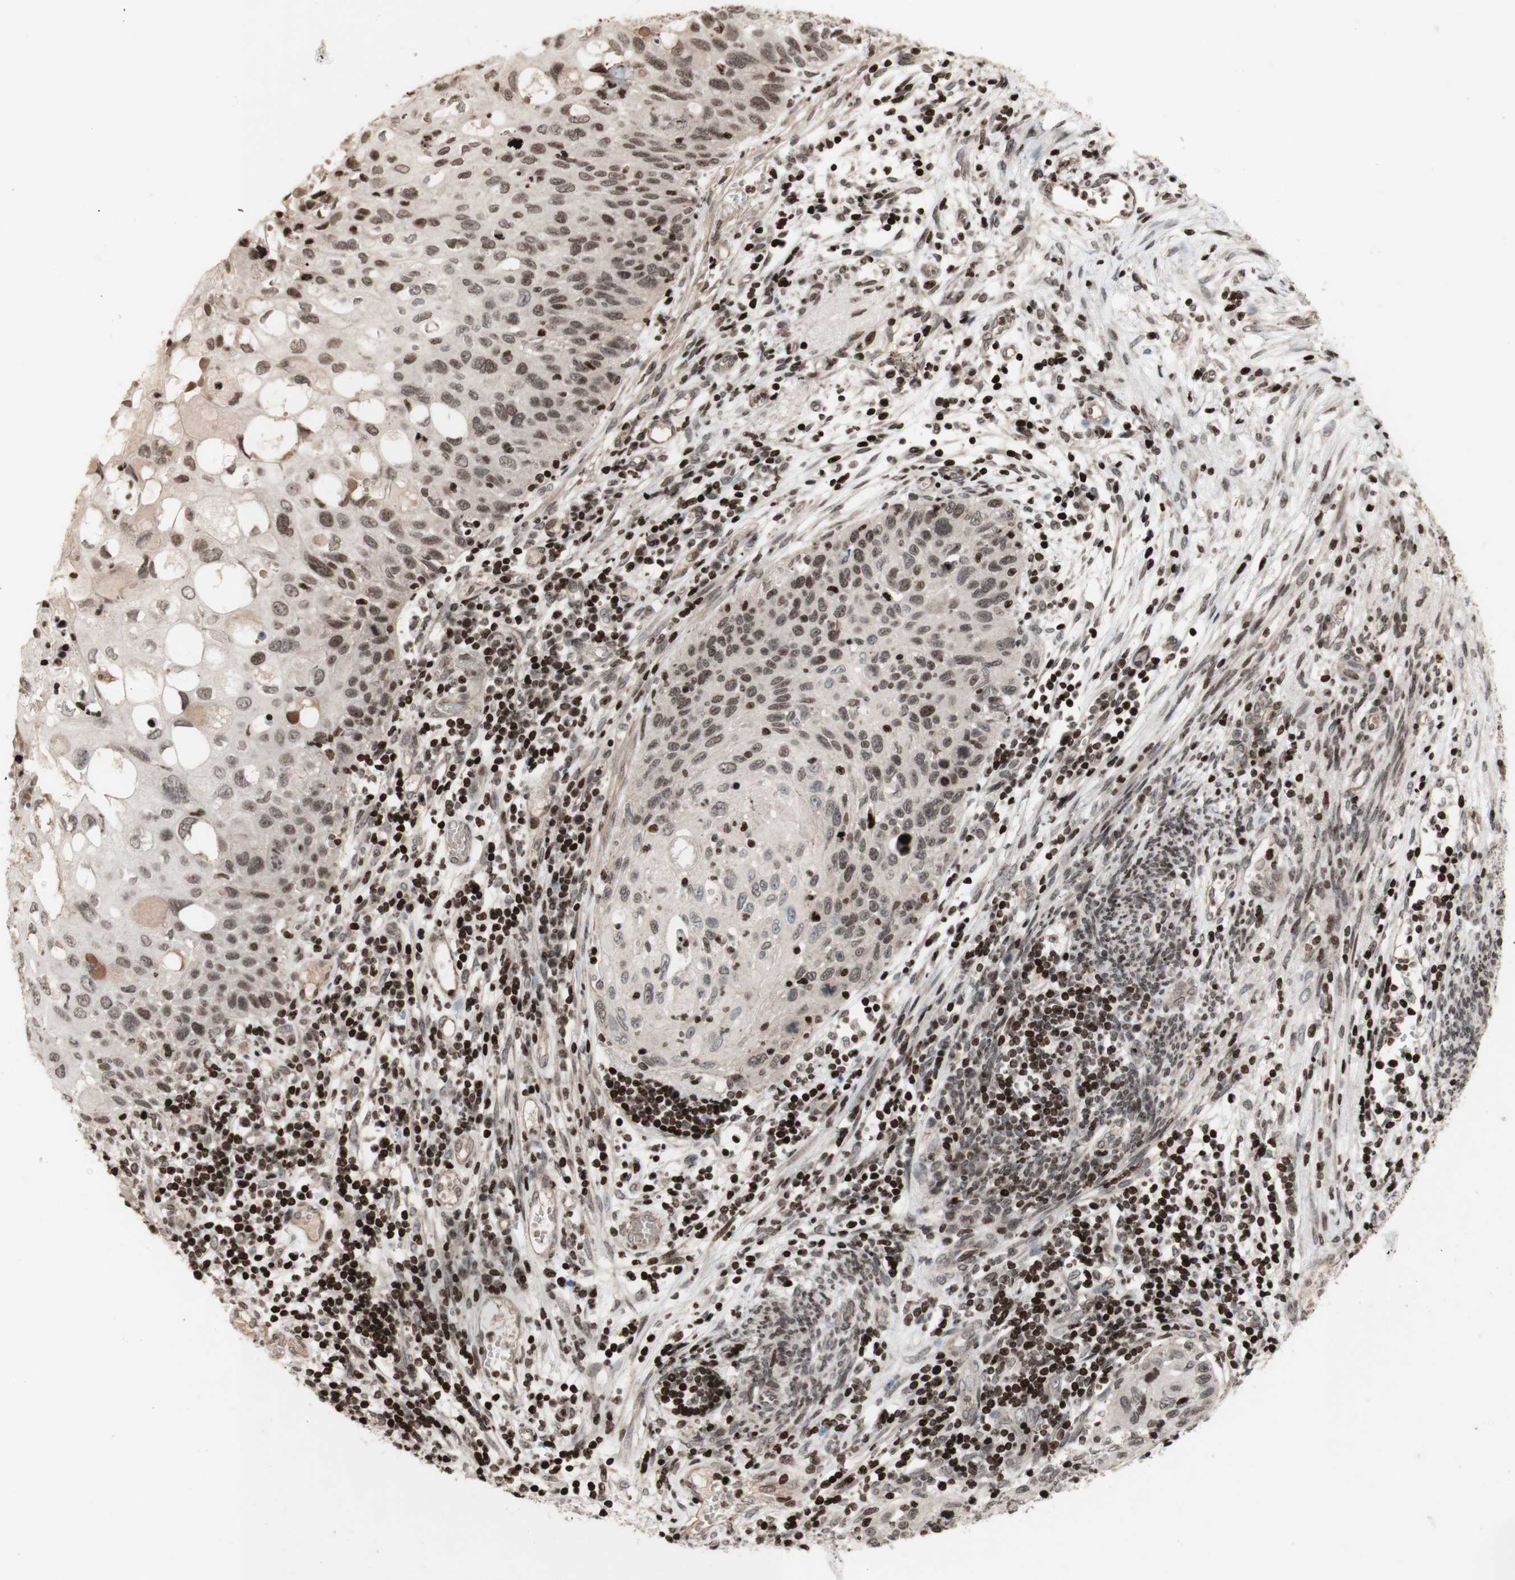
{"staining": {"intensity": "negative", "quantity": "none", "location": "none"}, "tissue": "cervical cancer", "cell_type": "Tumor cells", "image_type": "cancer", "snomed": [{"axis": "morphology", "description": "Squamous cell carcinoma, NOS"}, {"axis": "topography", "description": "Cervix"}], "caption": "Immunohistochemistry of cervical squamous cell carcinoma demonstrates no positivity in tumor cells.", "gene": "POLA1", "patient": {"sex": "female", "age": 70}}